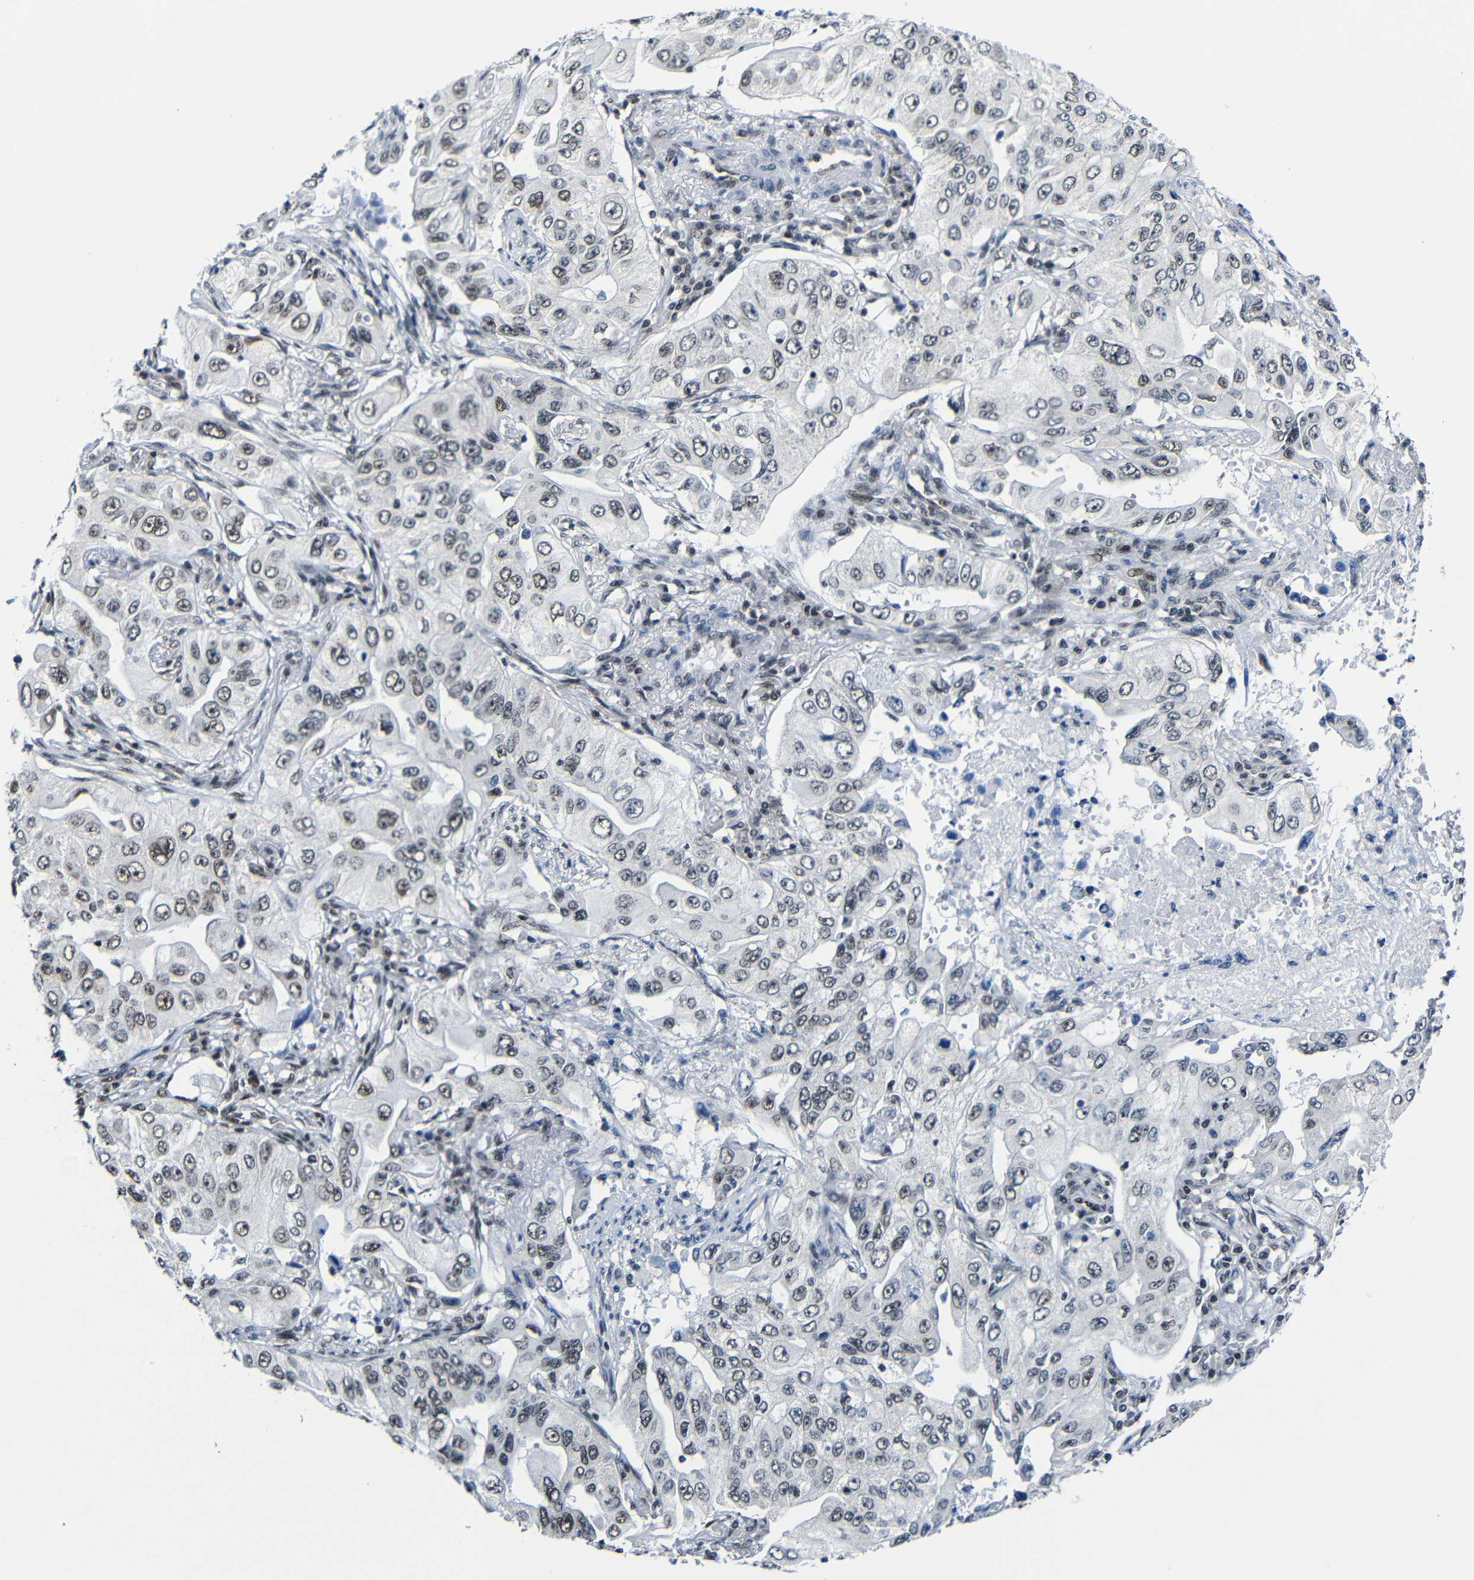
{"staining": {"intensity": "weak", "quantity": "25%-75%", "location": "nuclear"}, "tissue": "lung cancer", "cell_type": "Tumor cells", "image_type": "cancer", "snomed": [{"axis": "morphology", "description": "Adenocarcinoma, NOS"}, {"axis": "topography", "description": "Lung"}], "caption": "Immunohistochemical staining of human lung adenocarcinoma exhibits weak nuclear protein staining in about 25%-75% of tumor cells.", "gene": "PTBP1", "patient": {"sex": "male", "age": 84}}